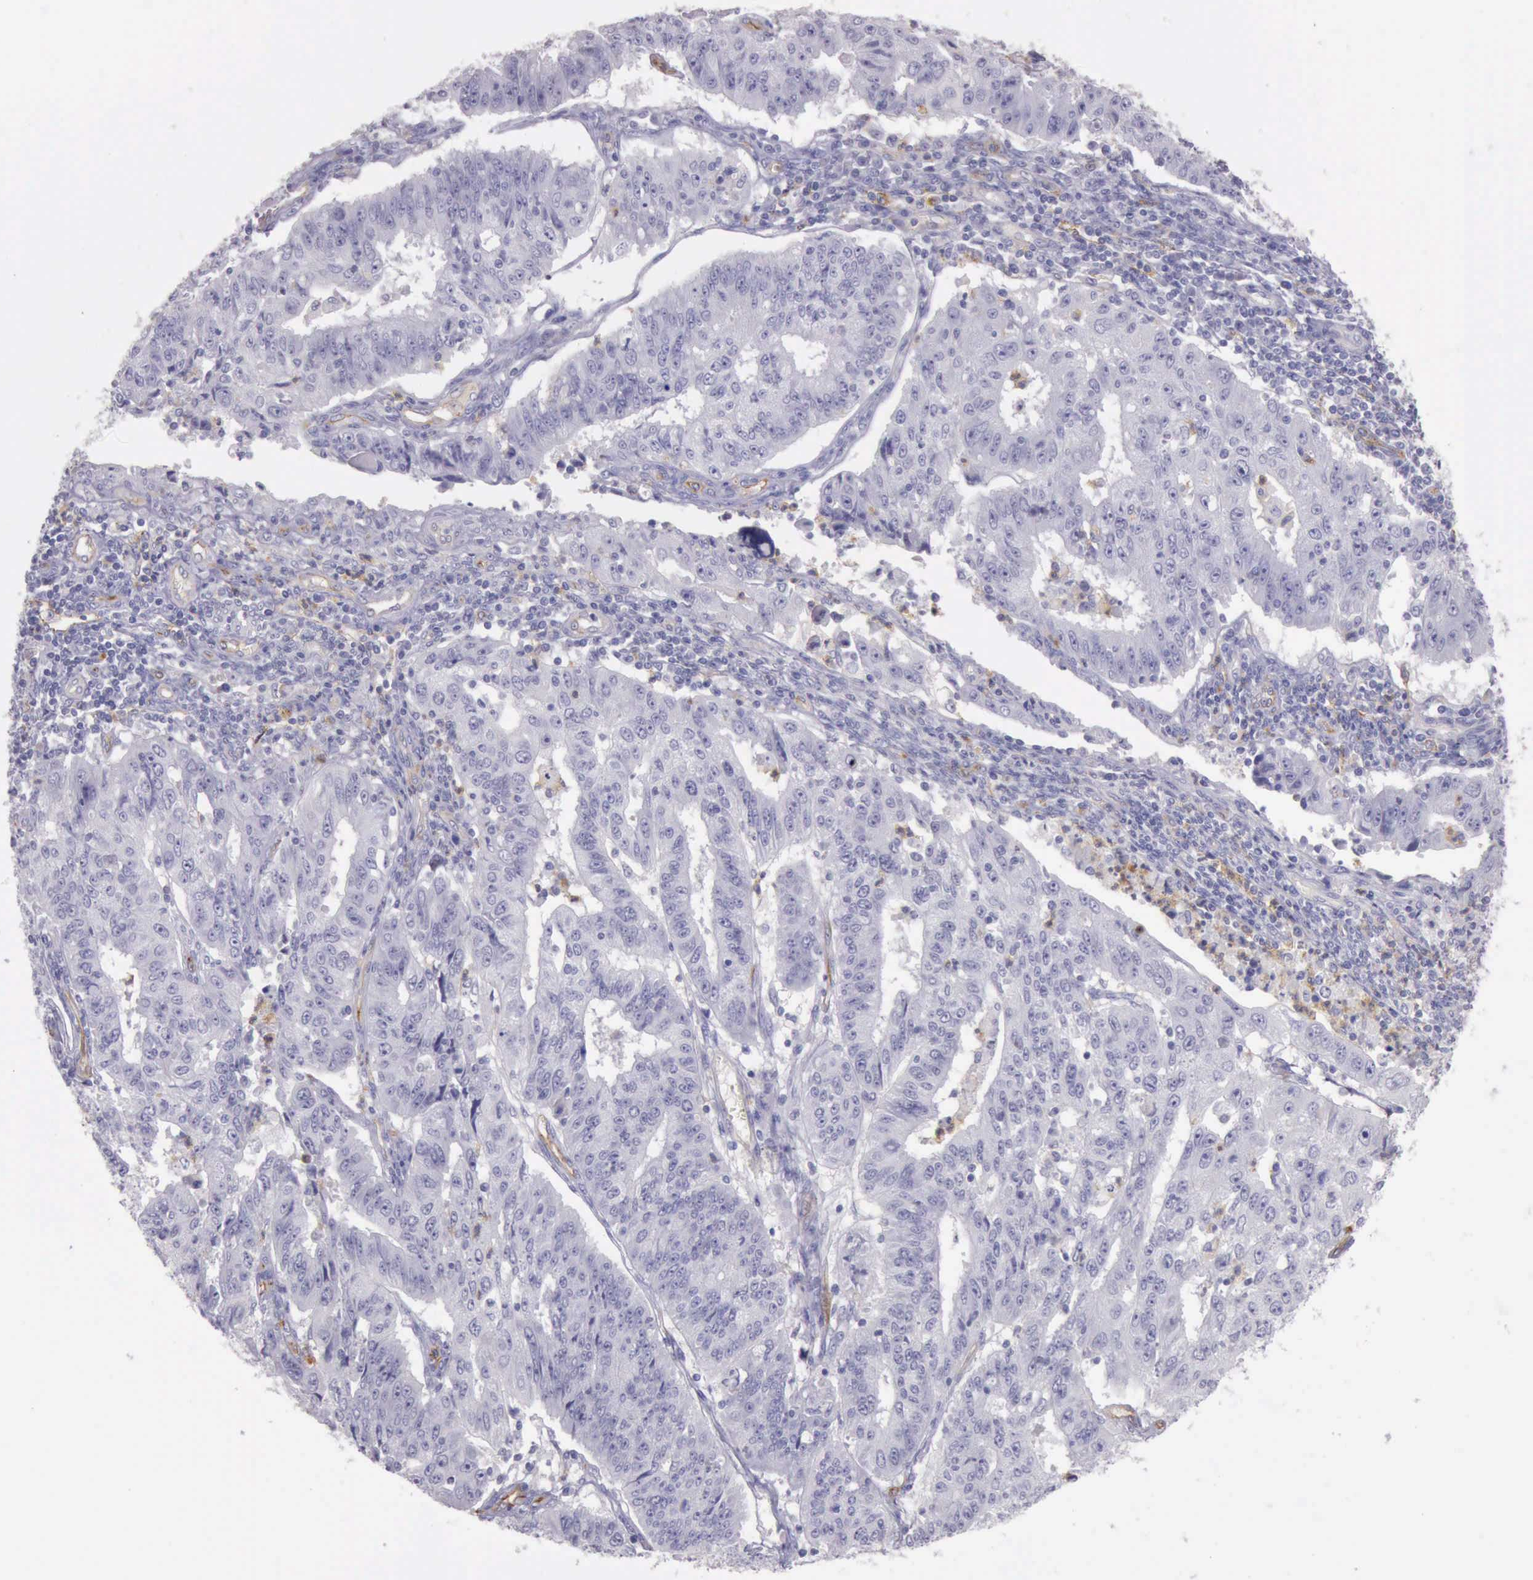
{"staining": {"intensity": "negative", "quantity": "none", "location": "none"}, "tissue": "endometrial cancer", "cell_type": "Tumor cells", "image_type": "cancer", "snomed": [{"axis": "morphology", "description": "Adenocarcinoma, NOS"}, {"axis": "topography", "description": "Endometrium"}], "caption": "Immunohistochemistry image of neoplastic tissue: human adenocarcinoma (endometrial) stained with DAB shows no significant protein expression in tumor cells.", "gene": "TCEANC", "patient": {"sex": "female", "age": 42}}